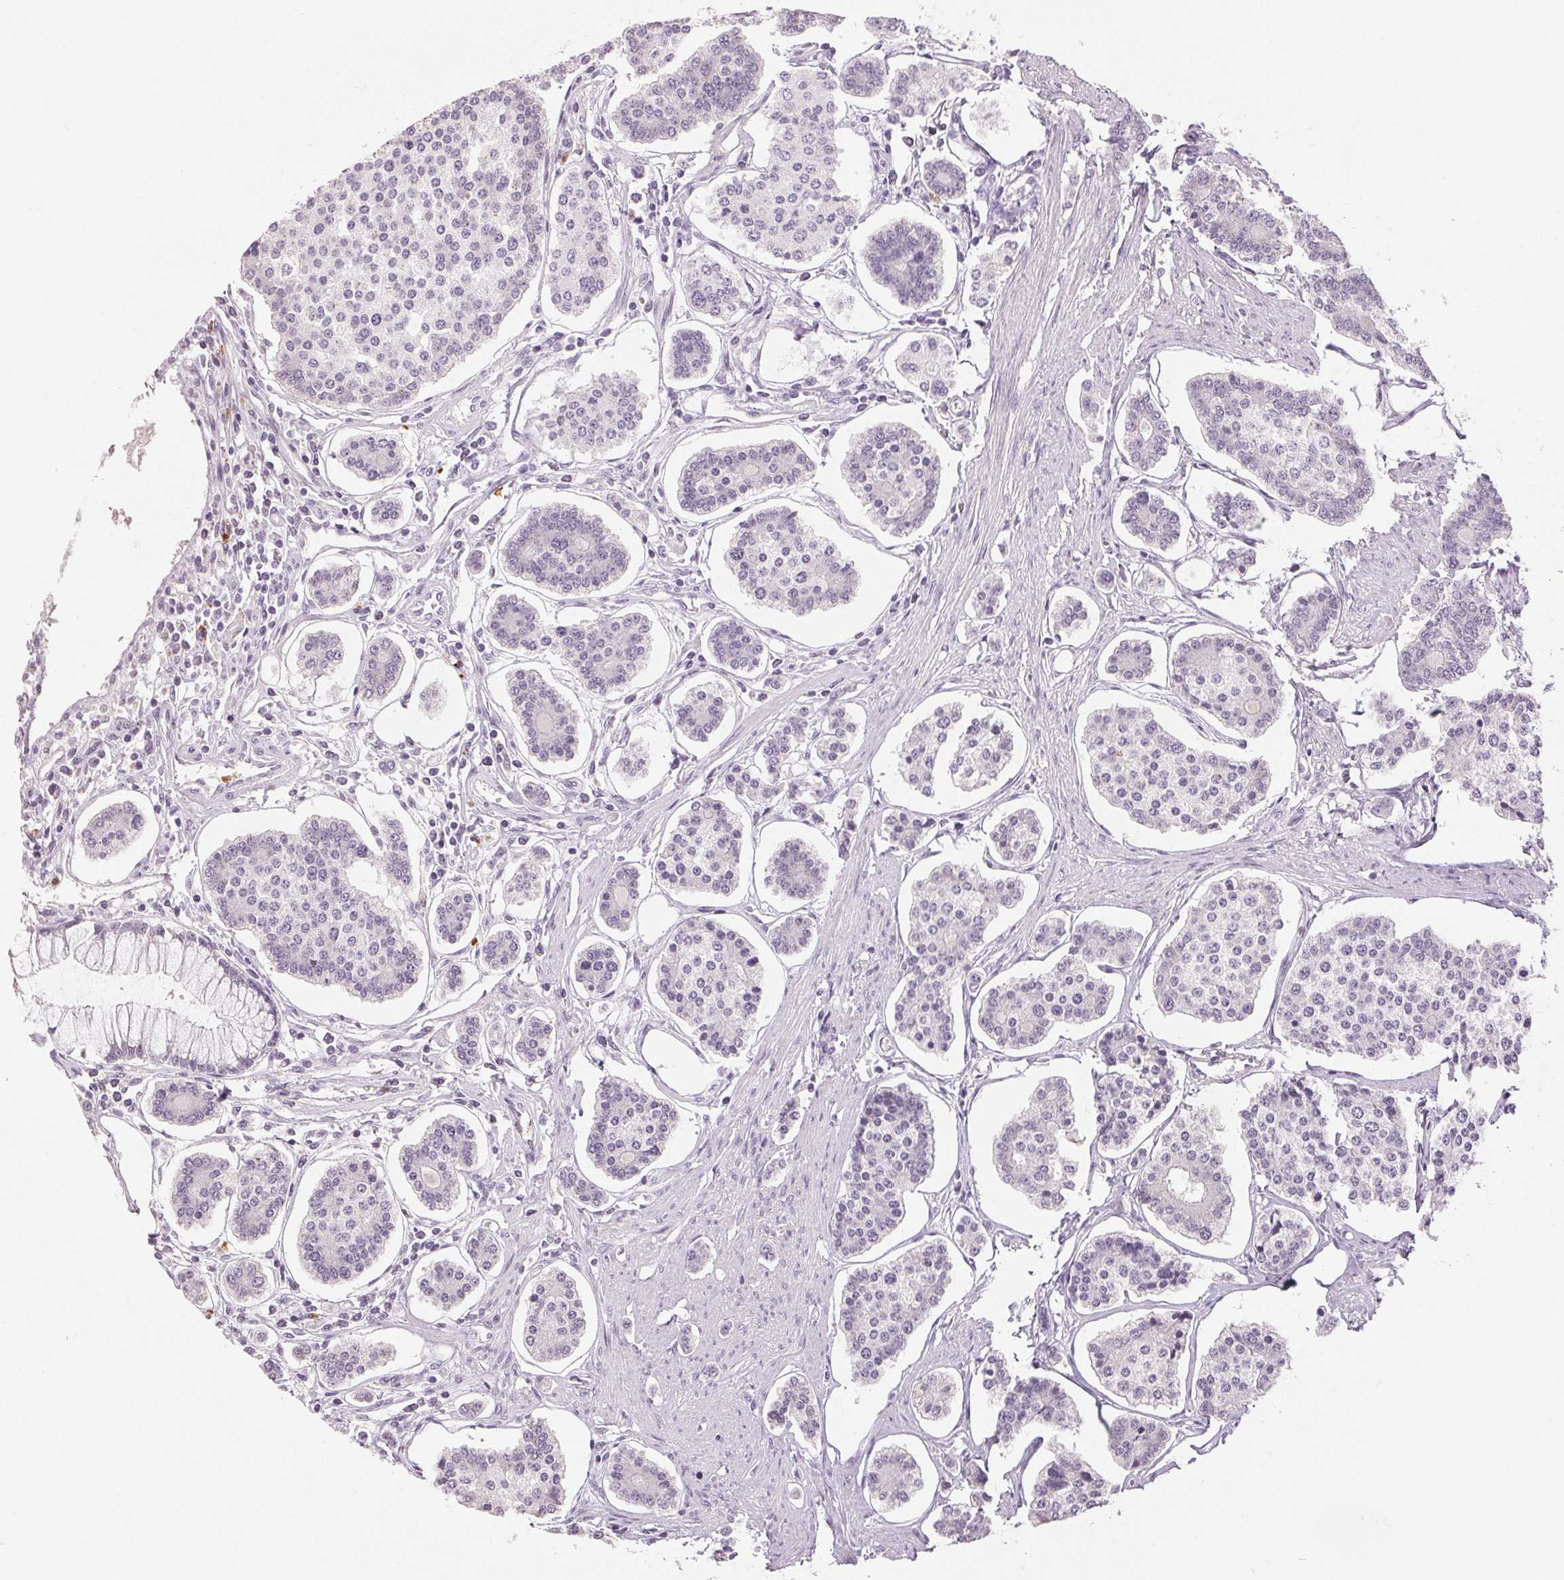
{"staining": {"intensity": "negative", "quantity": "none", "location": "none"}, "tissue": "carcinoid", "cell_type": "Tumor cells", "image_type": "cancer", "snomed": [{"axis": "morphology", "description": "Carcinoid, malignant, NOS"}, {"axis": "topography", "description": "Small intestine"}], "caption": "A high-resolution histopathology image shows immunohistochemistry (IHC) staining of carcinoid, which displays no significant staining in tumor cells.", "gene": "LTF", "patient": {"sex": "female", "age": 65}}